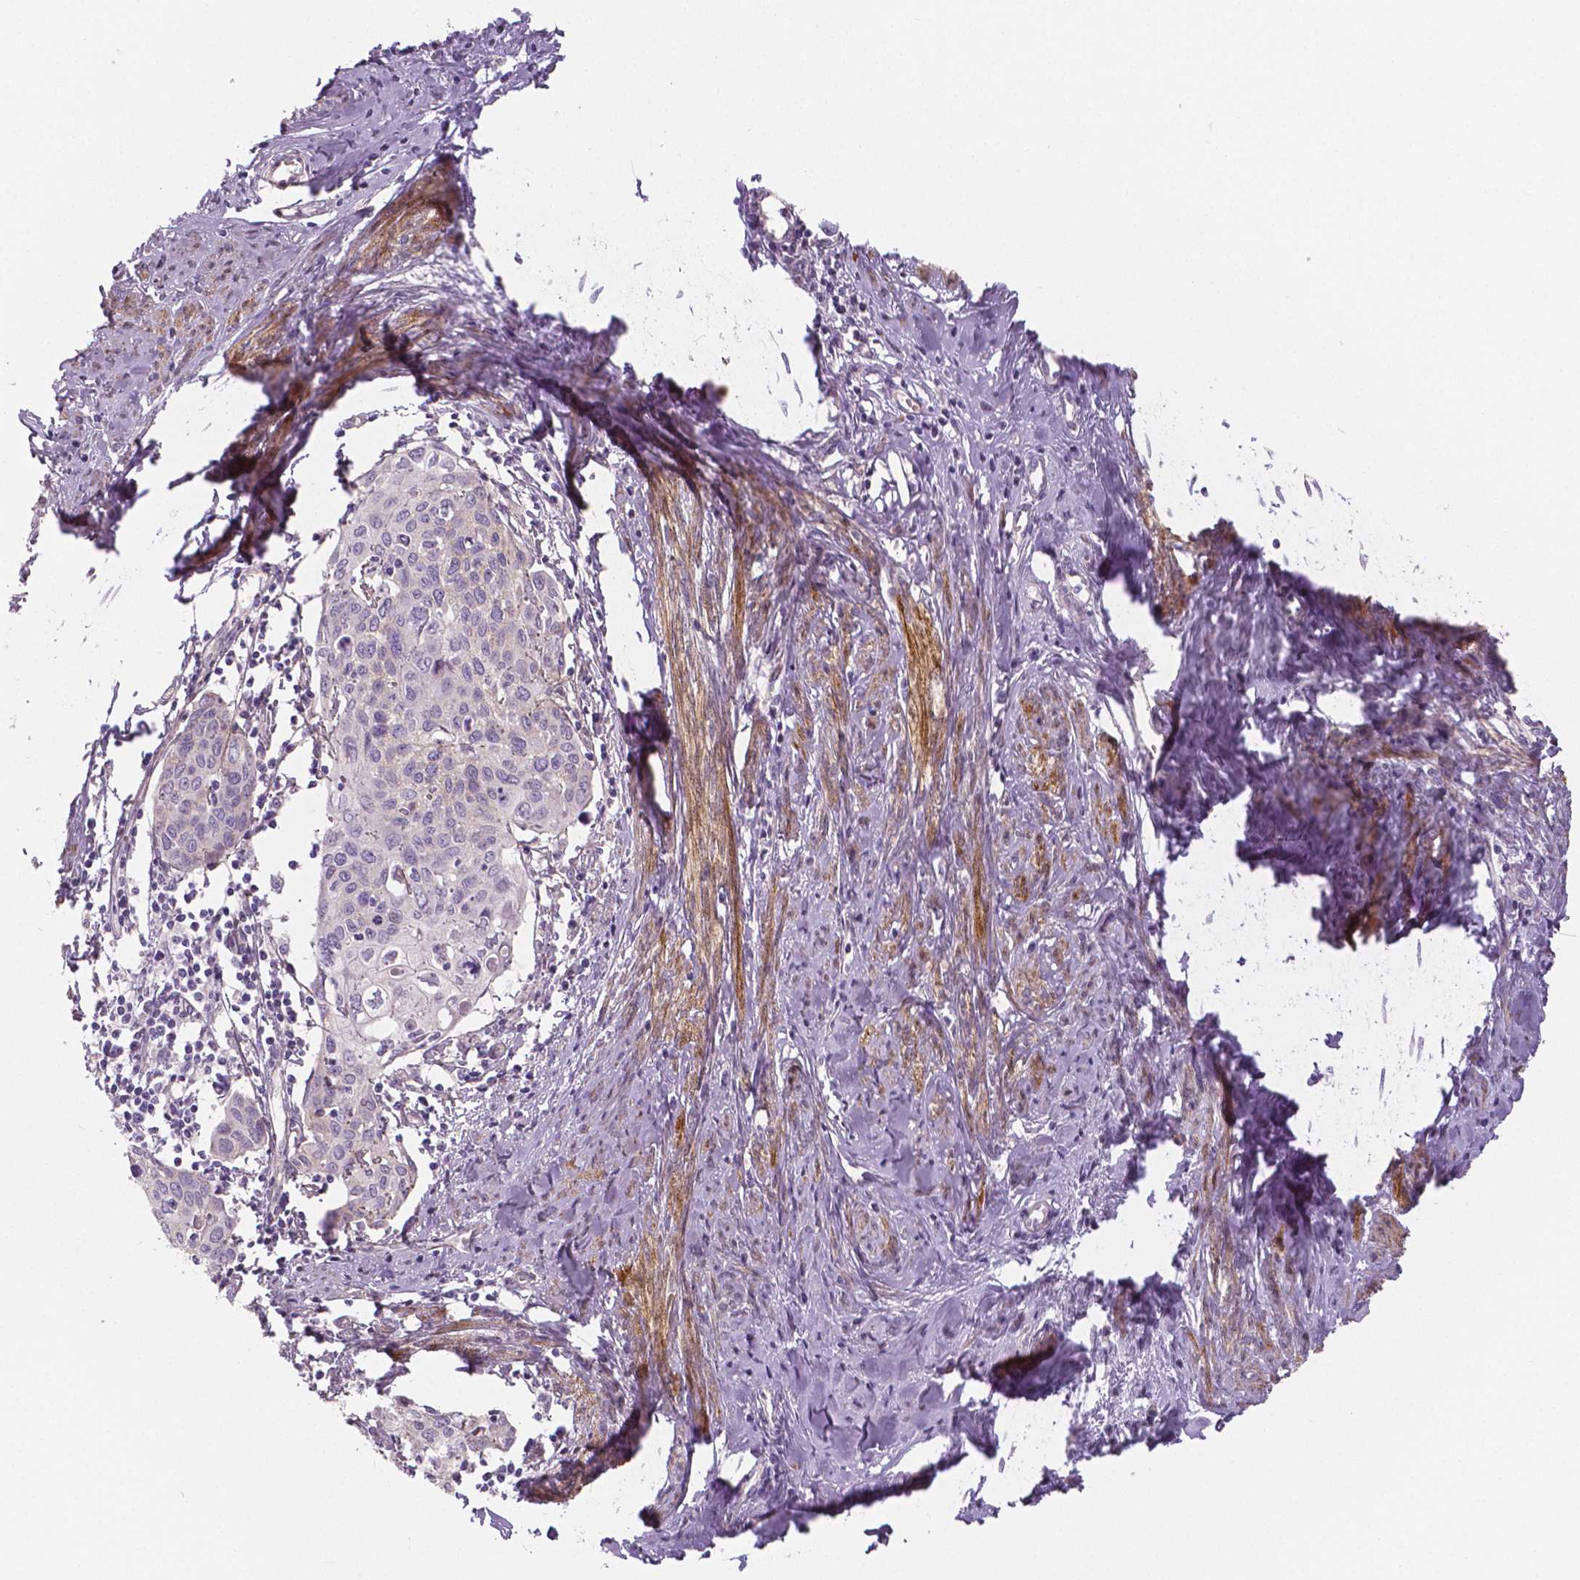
{"staining": {"intensity": "negative", "quantity": "none", "location": "none"}, "tissue": "cervical cancer", "cell_type": "Tumor cells", "image_type": "cancer", "snomed": [{"axis": "morphology", "description": "Squamous cell carcinoma, NOS"}, {"axis": "topography", "description": "Cervix"}], "caption": "Immunohistochemical staining of human cervical cancer (squamous cell carcinoma) displays no significant positivity in tumor cells. Brightfield microscopy of immunohistochemistry (IHC) stained with DAB (brown) and hematoxylin (blue), captured at high magnification.", "gene": "FLT1", "patient": {"sex": "female", "age": 62}}